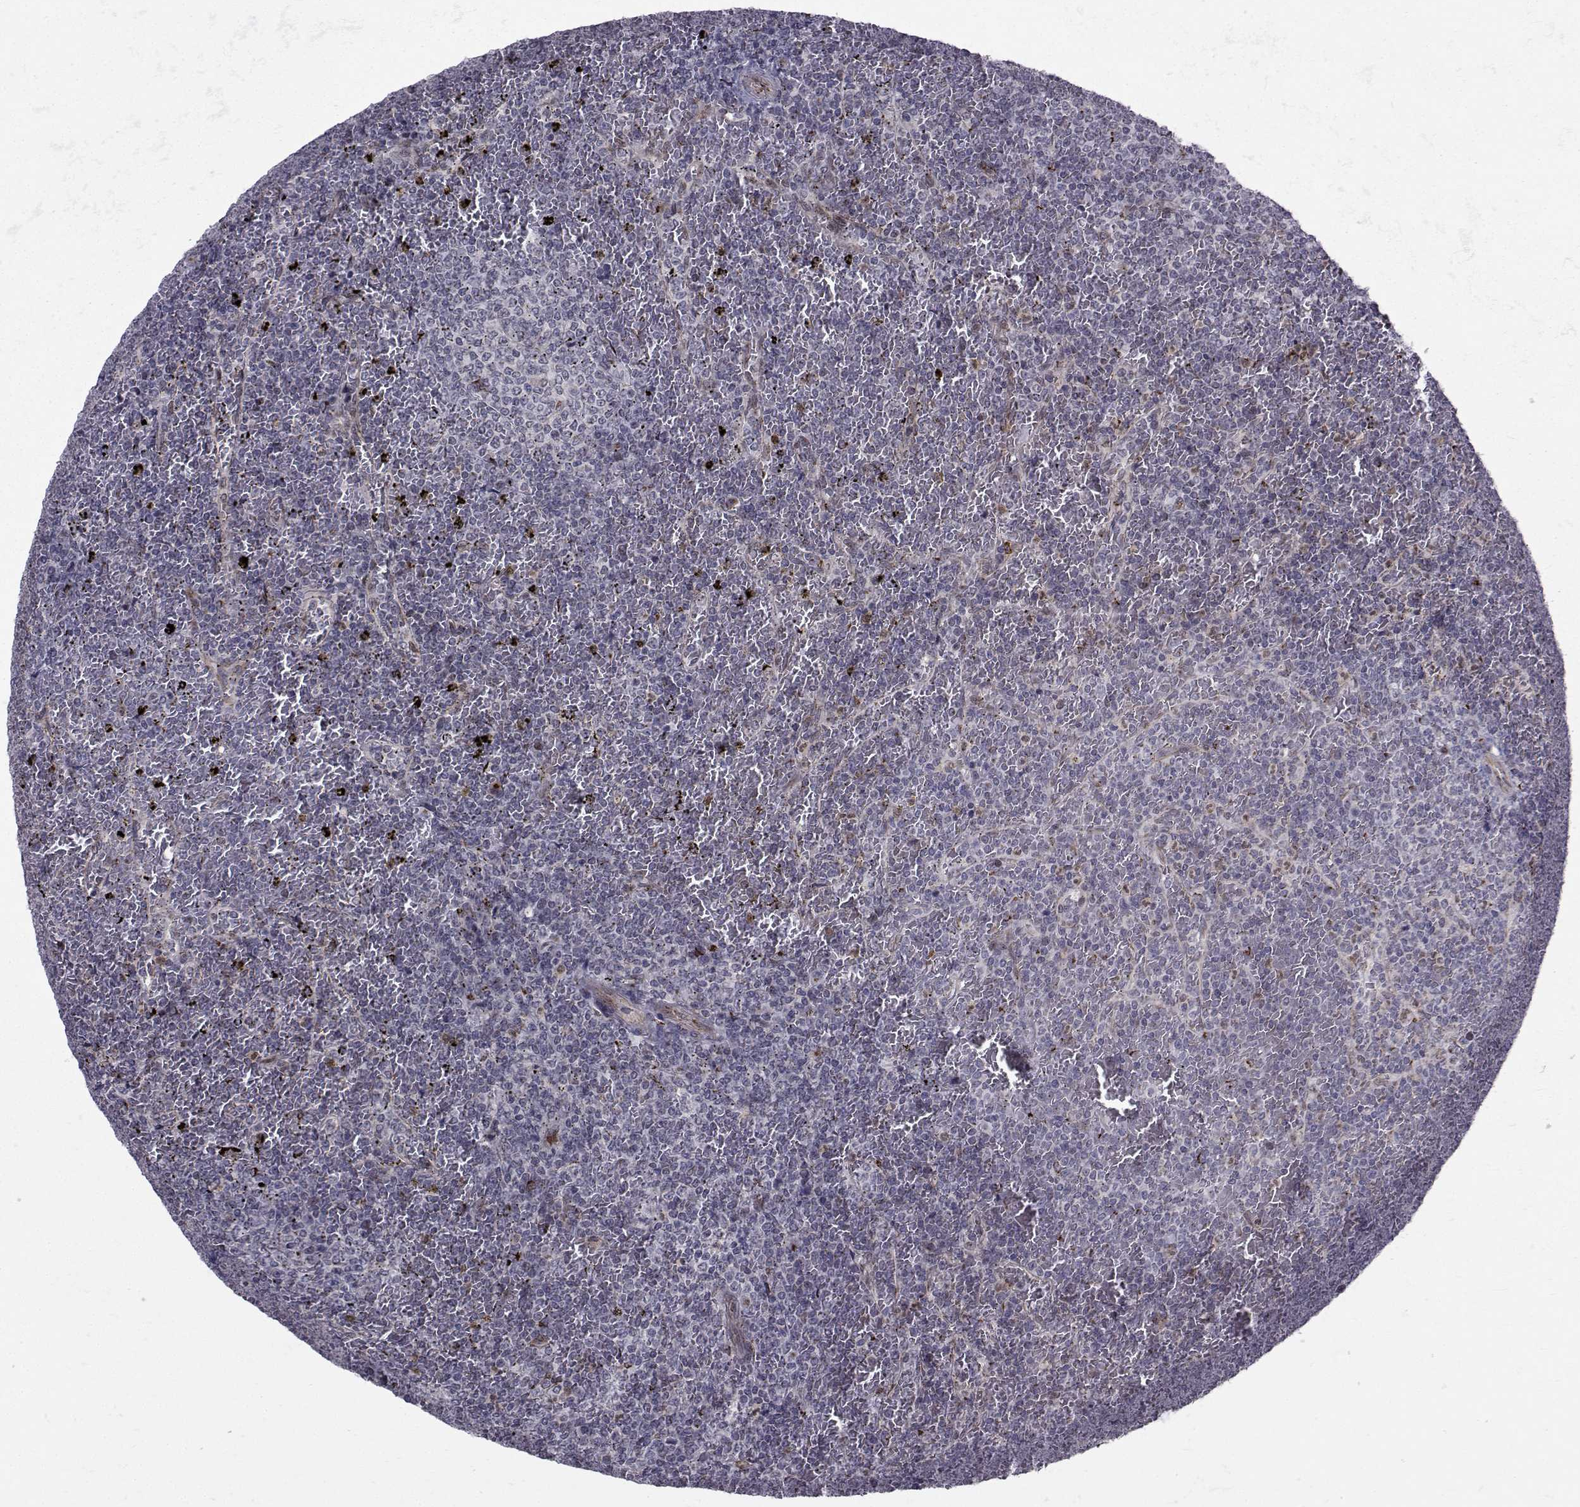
{"staining": {"intensity": "negative", "quantity": "none", "location": "none"}, "tissue": "lymphoma", "cell_type": "Tumor cells", "image_type": "cancer", "snomed": [{"axis": "morphology", "description": "Malignant lymphoma, non-Hodgkin's type, Low grade"}, {"axis": "topography", "description": "Spleen"}], "caption": "DAB (3,3'-diaminobenzidine) immunohistochemical staining of human lymphoma shows no significant positivity in tumor cells.", "gene": "ATP6V1C2", "patient": {"sex": "female", "age": 77}}